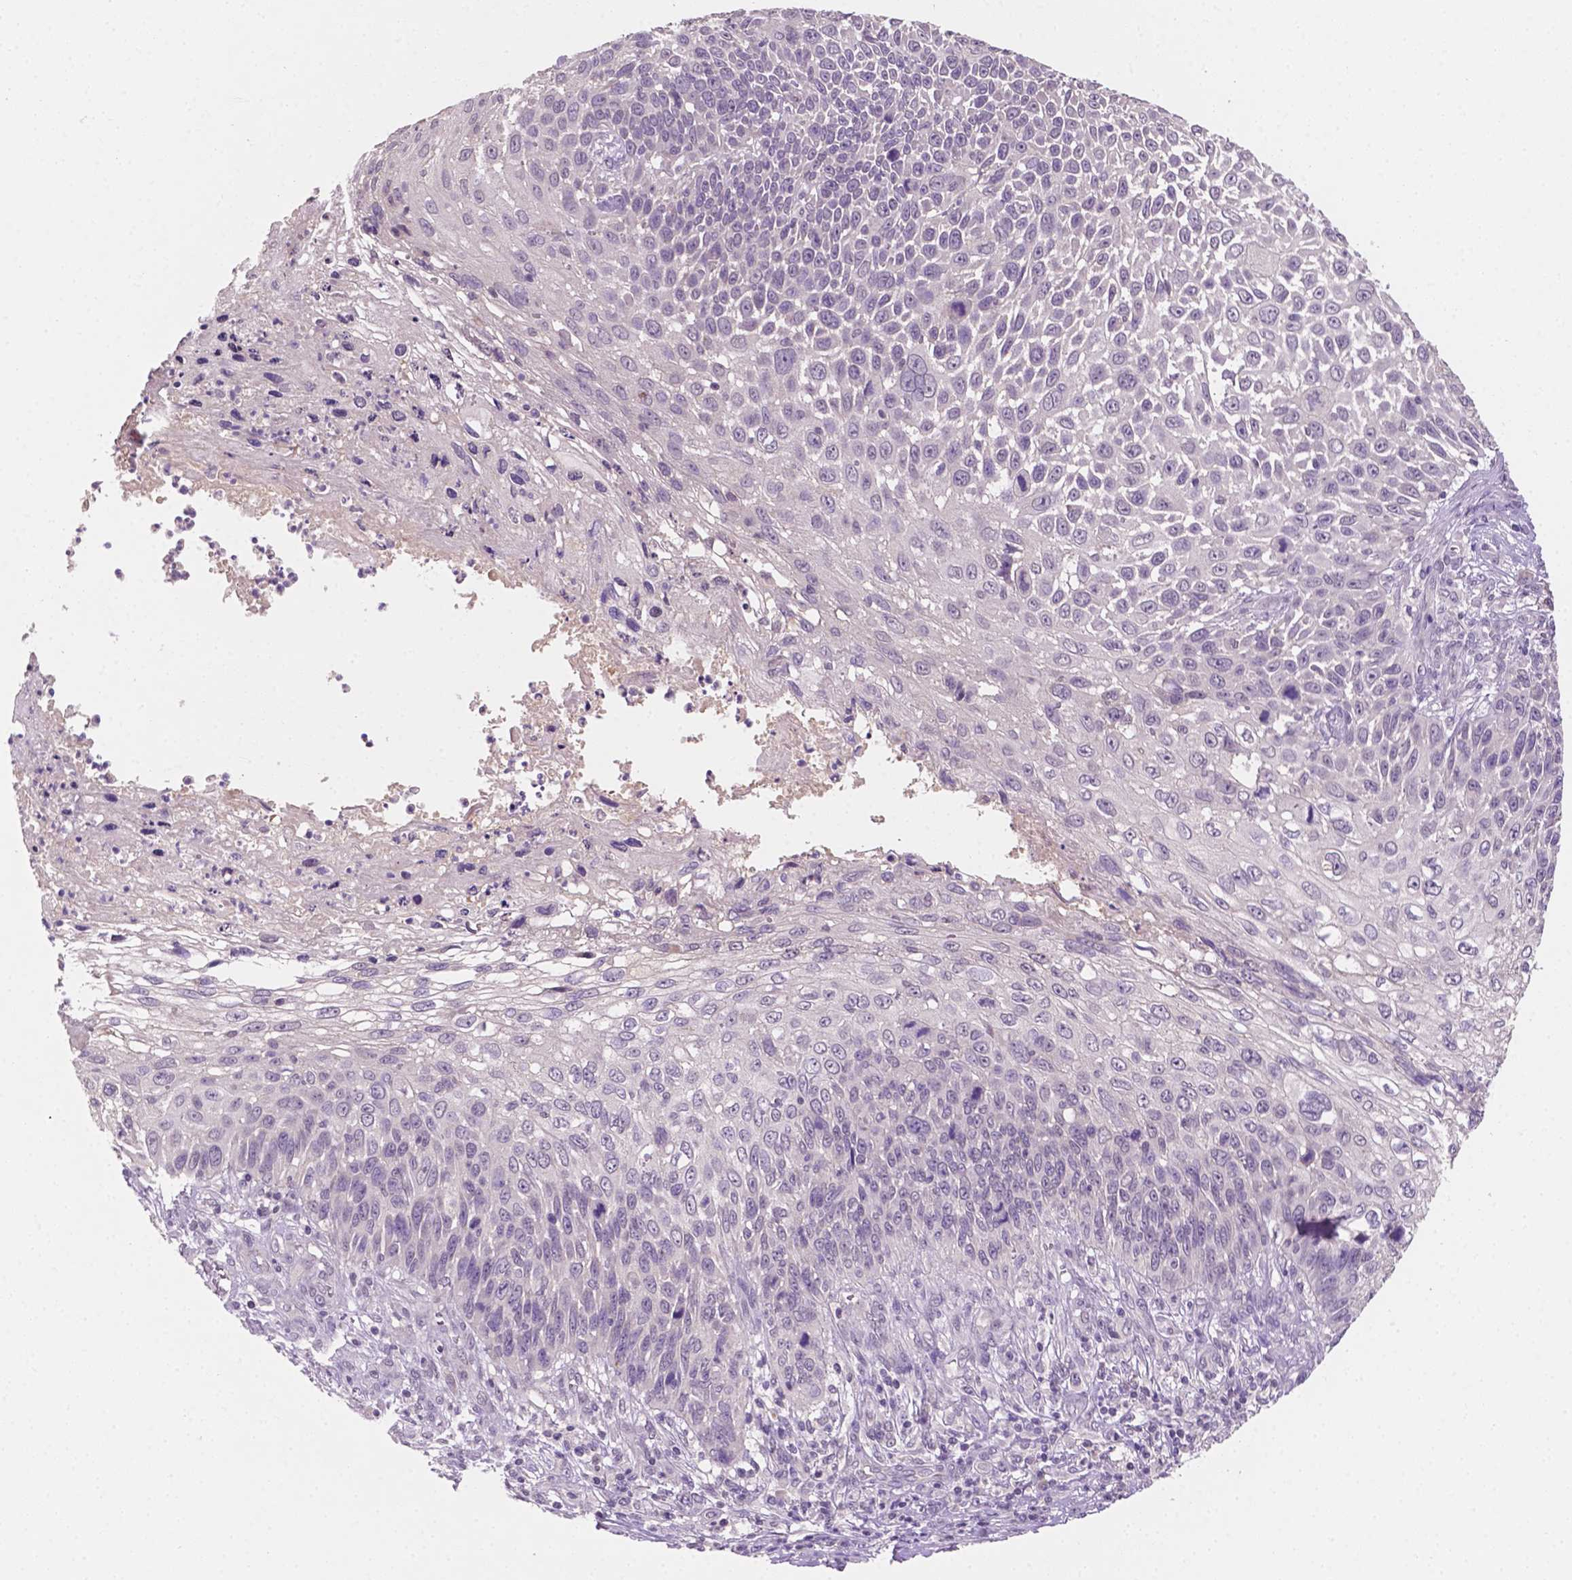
{"staining": {"intensity": "negative", "quantity": "none", "location": "none"}, "tissue": "skin cancer", "cell_type": "Tumor cells", "image_type": "cancer", "snomed": [{"axis": "morphology", "description": "Squamous cell carcinoma, NOS"}, {"axis": "topography", "description": "Skin"}], "caption": "Immunohistochemical staining of skin squamous cell carcinoma reveals no significant positivity in tumor cells.", "gene": "MROH6", "patient": {"sex": "male", "age": 92}}